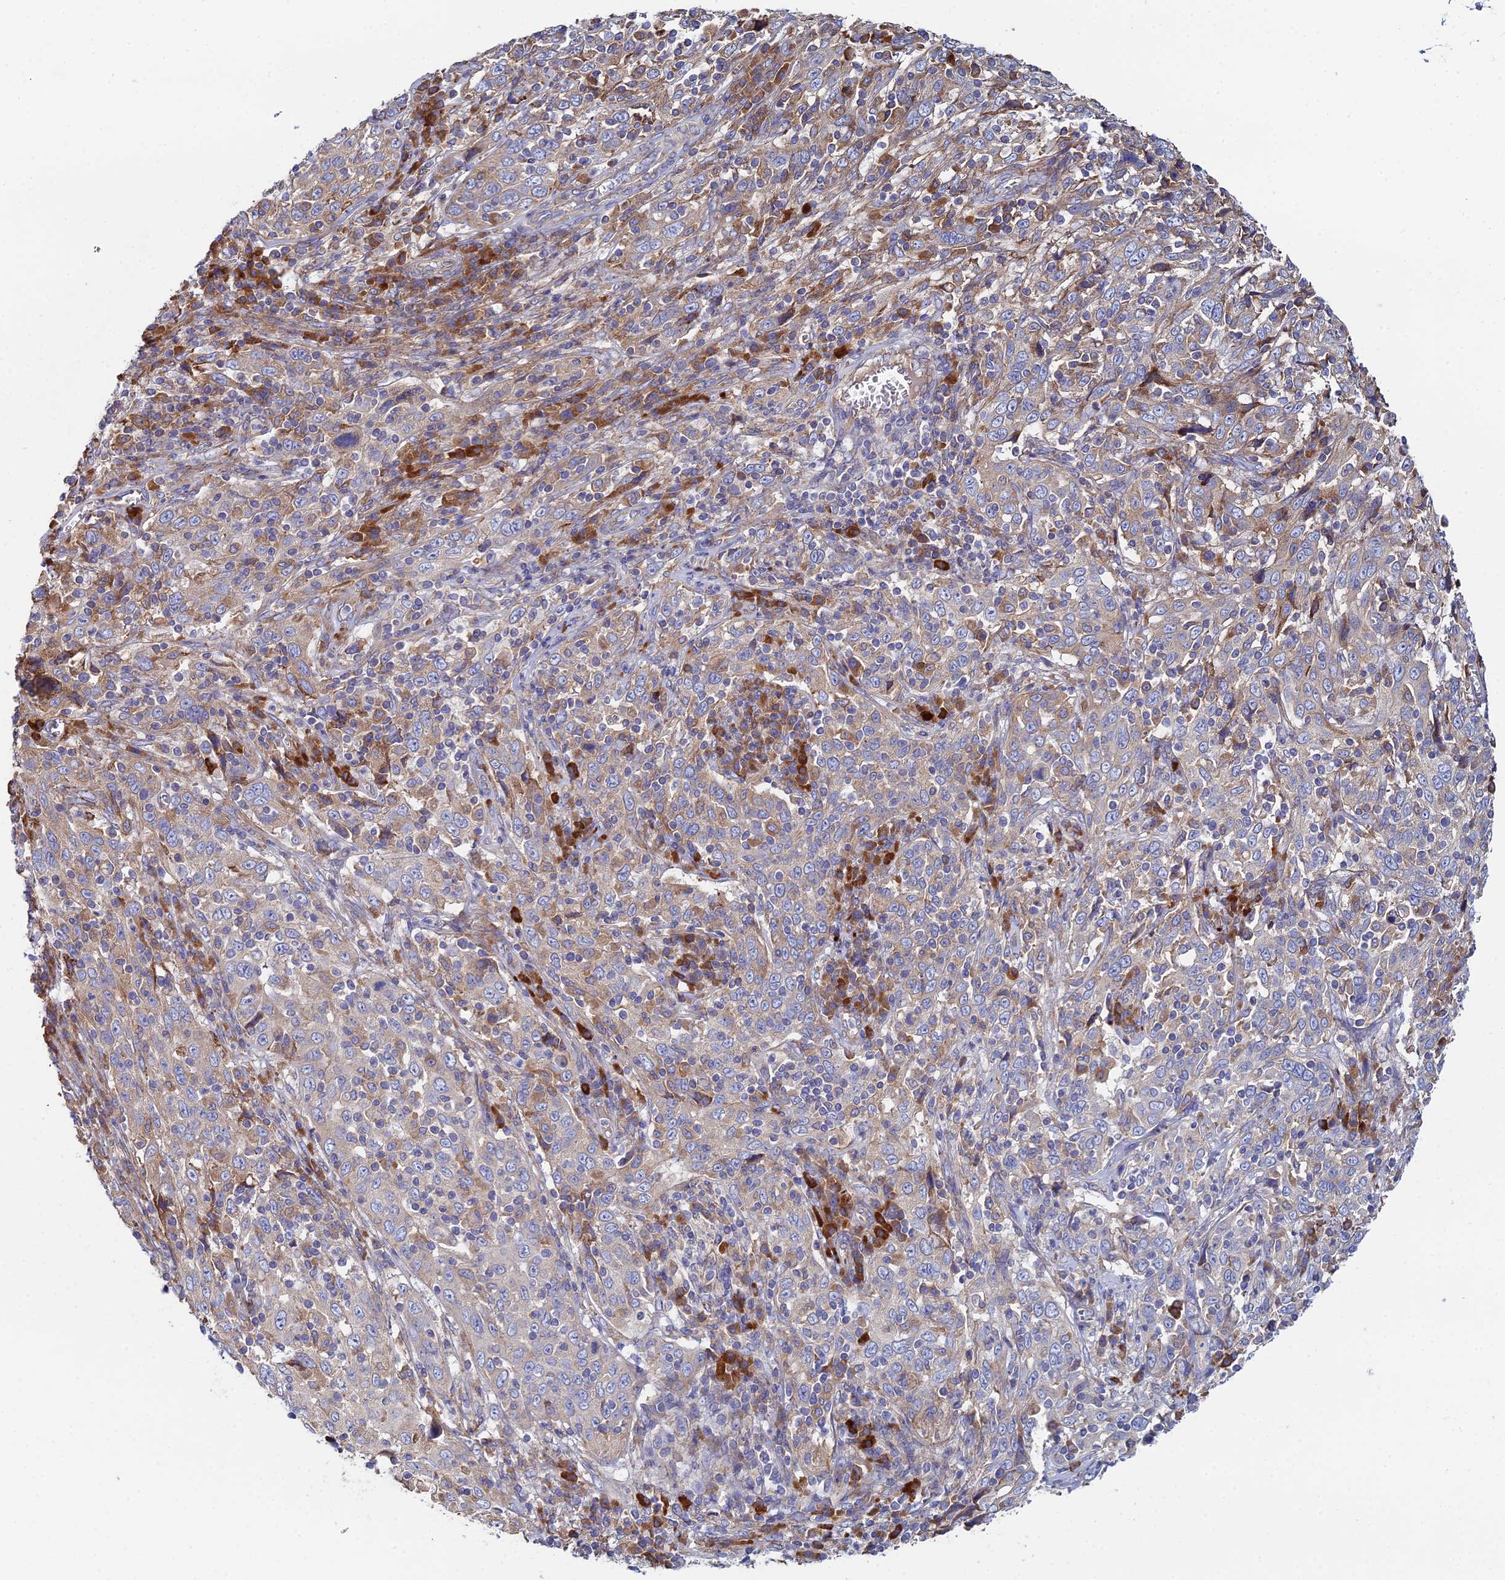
{"staining": {"intensity": "negative", "quantity": "none", "location": "none"}, "tissue": "cervical cancer", "cell_type": "Tumor cells", "image_type": "cancer", "snomed": [{"axis": "morphology", "description": "Squamous cell carcinoma, NOS"}, {"axis": "topography", "description": "Cervix"}], "caption": "DAB (3,3'-diaminobenzidine) immunohistochemical staining of cervical squamous cell carcinoma shows no significant expression in tumor cells.", "gene": "CLCN3", "patient": {"sex": "female", "age": 46}}